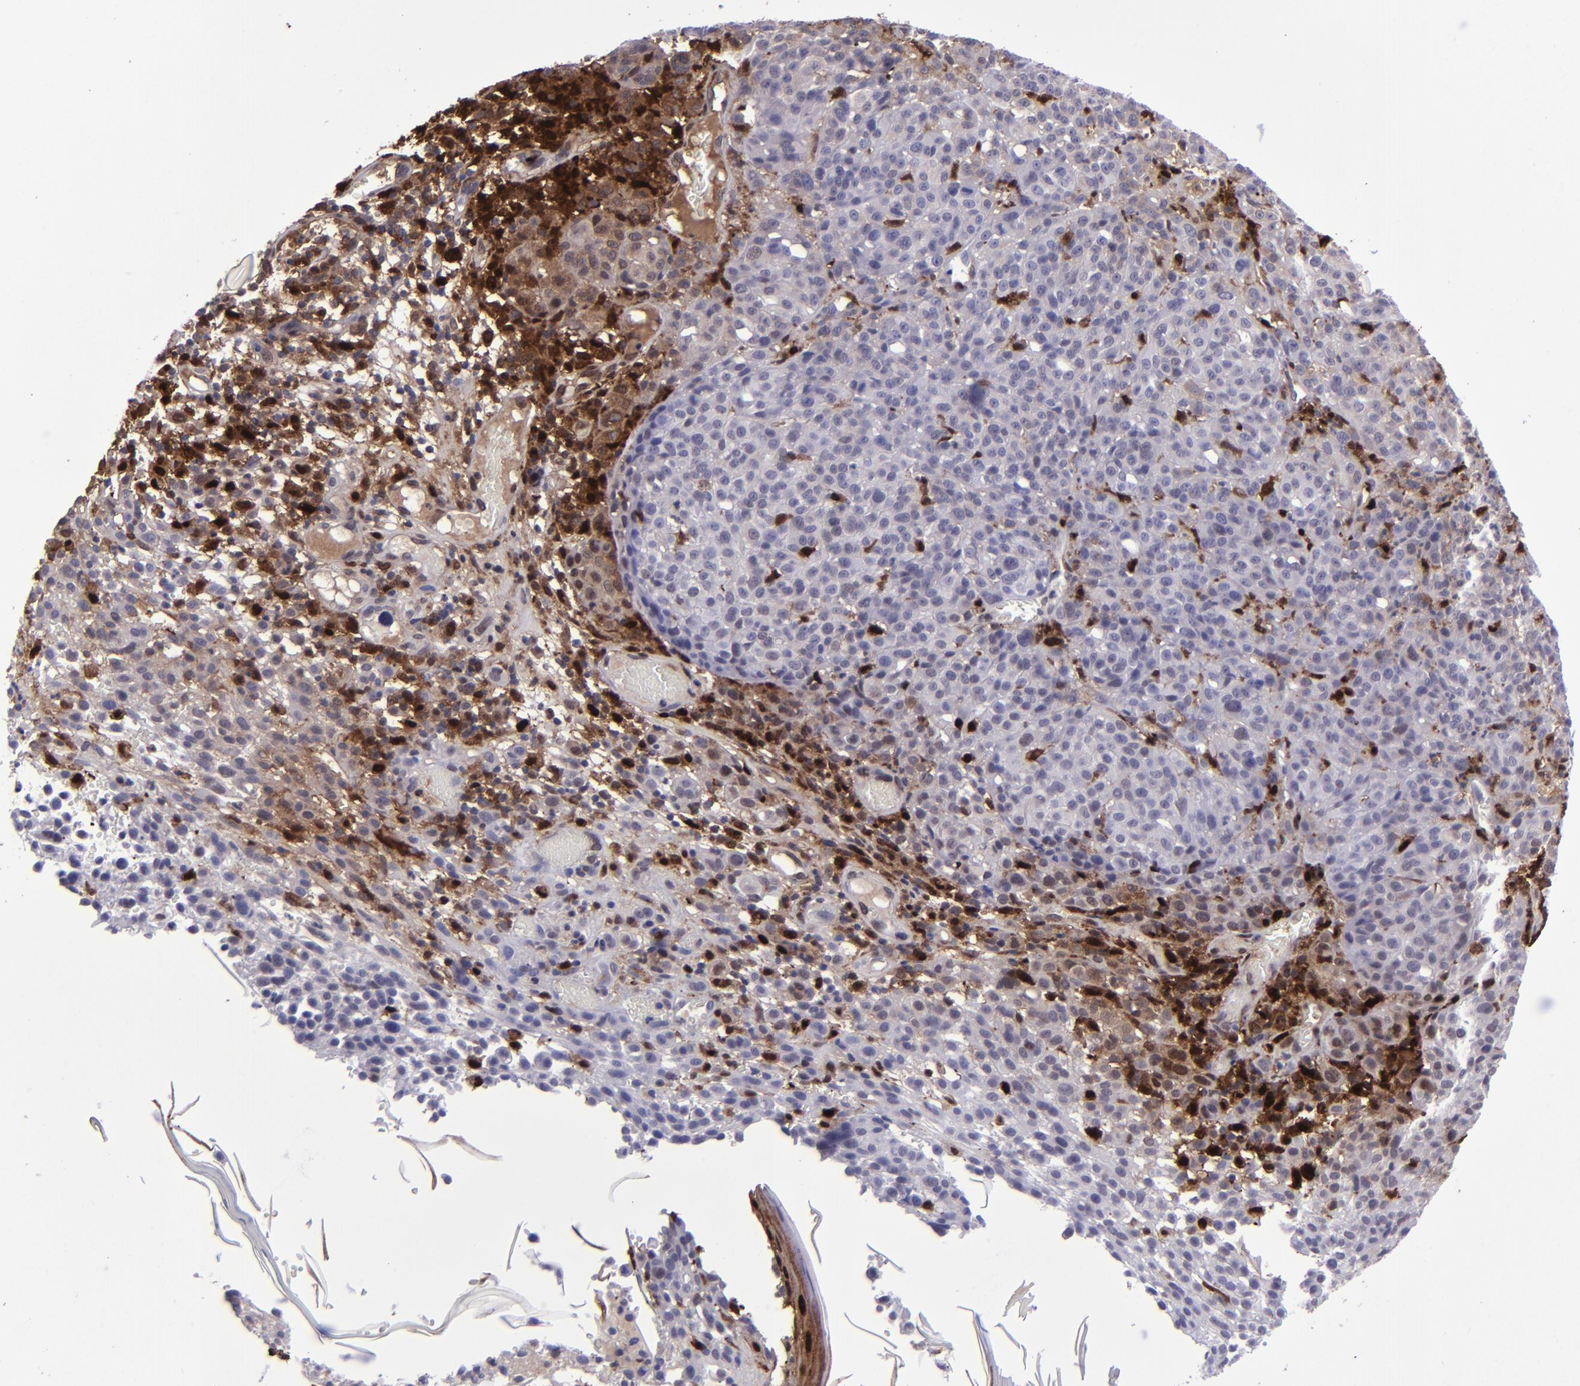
{"staining": {"intensity": "strong", "quantity": "<25%", "location": "cytoplasmic/membranous,nuclear"}, "tissue": "melanoma", "cell_type": "Tumor cells", "image_type": "cancer", "snomed": [{"axis": "morphology", "description": "Malignant melanoma, NOS"}, {"axis": "topography", "description": "Skin"}], "caption": "Melanoma stained with immunohistochemistry (IHC) demonstrates strong cytoplasmic/membranous and nuclear expression in about <25% of tumor cells.", "gene": "TYMP", "patient": {"sex": "female", "age": 49}}